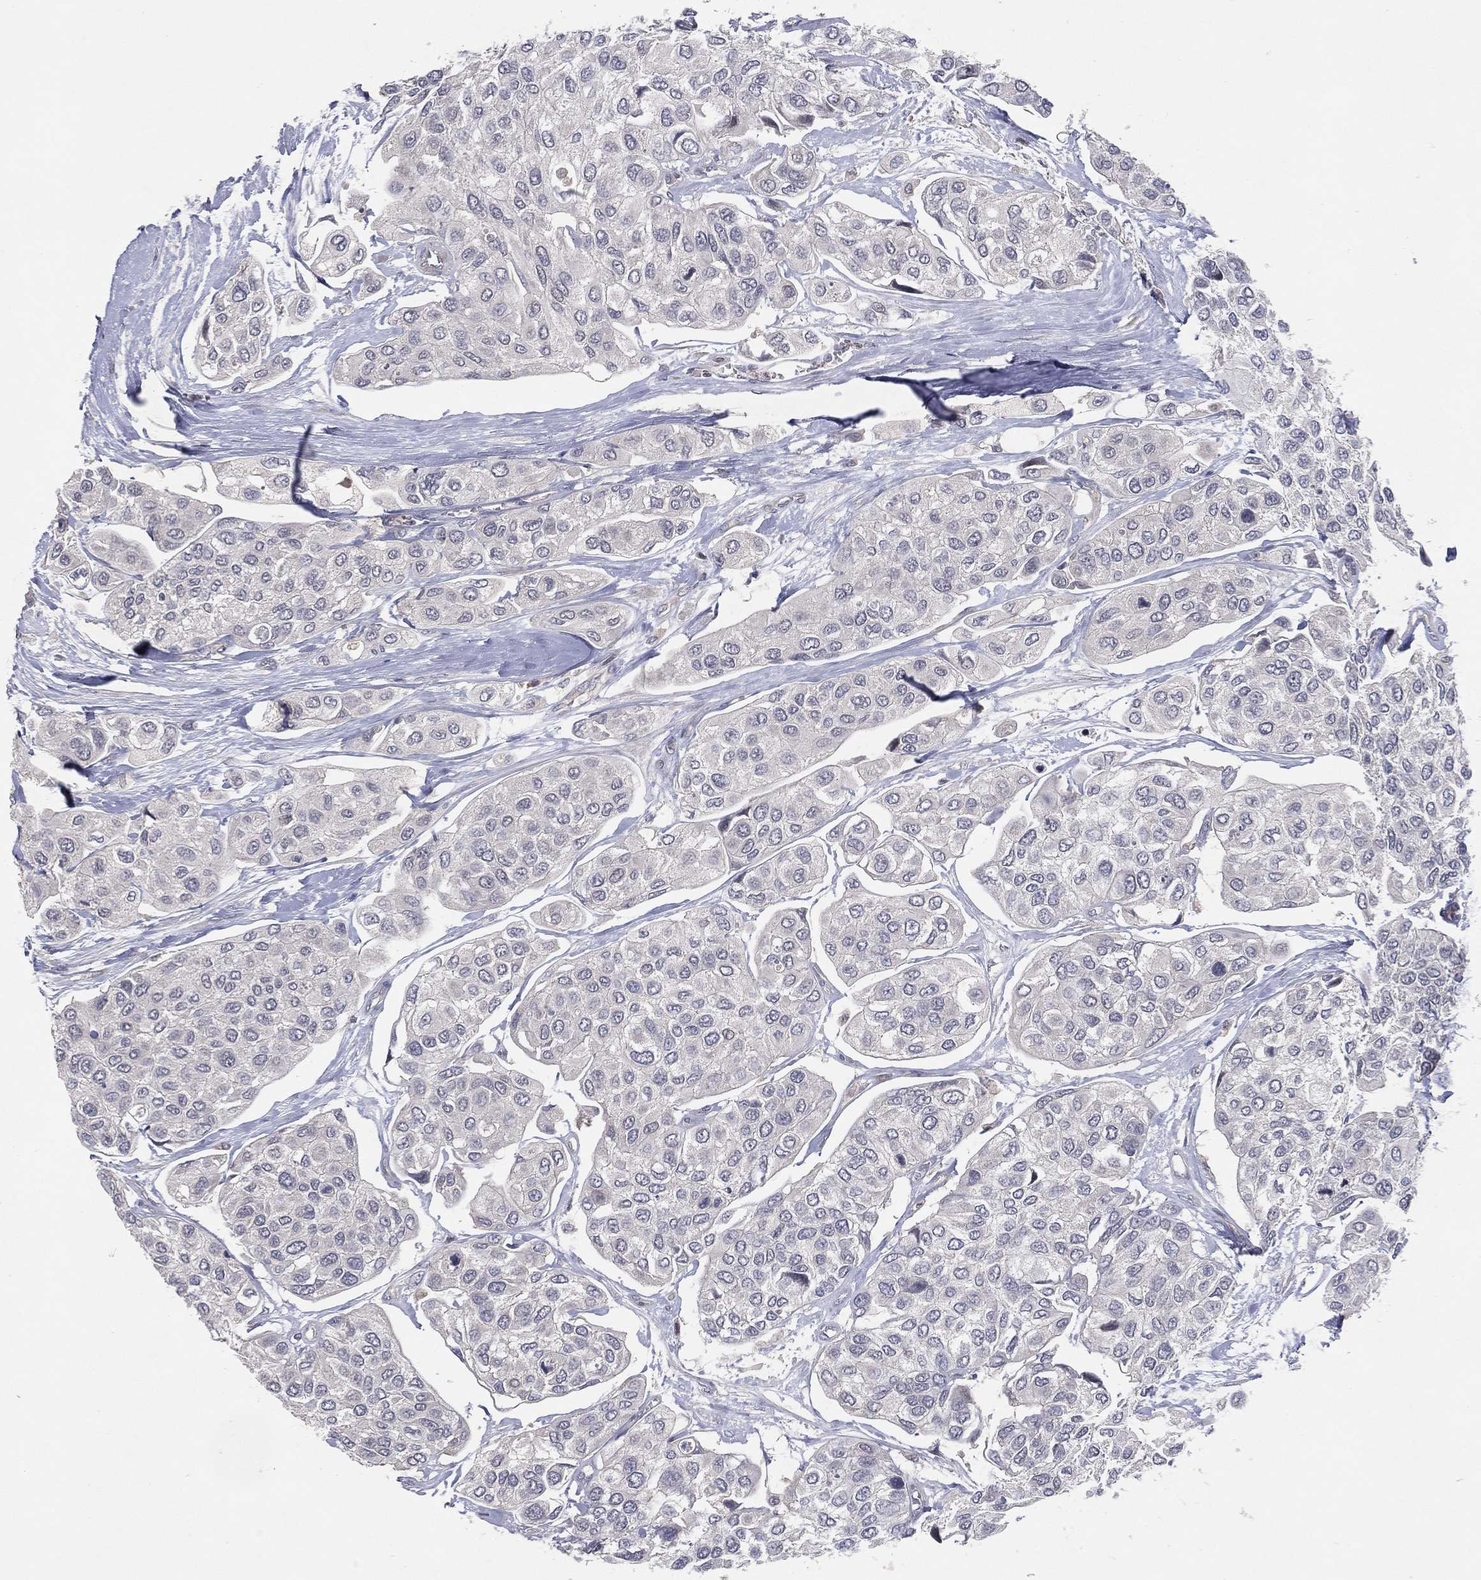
{"staining": {"intensity": "negative", "quantity": "none", "location": "none"}, "tissue": "urothelial cancer", "cell_type": "Tumor cells", "image_type": "cancer", "snomed": [{"axis": "morphology", "description": "Urothelial carcinoma, High grade"}, {"axis": "topography", "description": "Urinary bladder"}], "caption": "Immunohistochemical staining of human urothelial cancer shows no significant expression in tumor cells.", "gene": "DNAH7", "patient": {"sex": "male", "age": 77}}